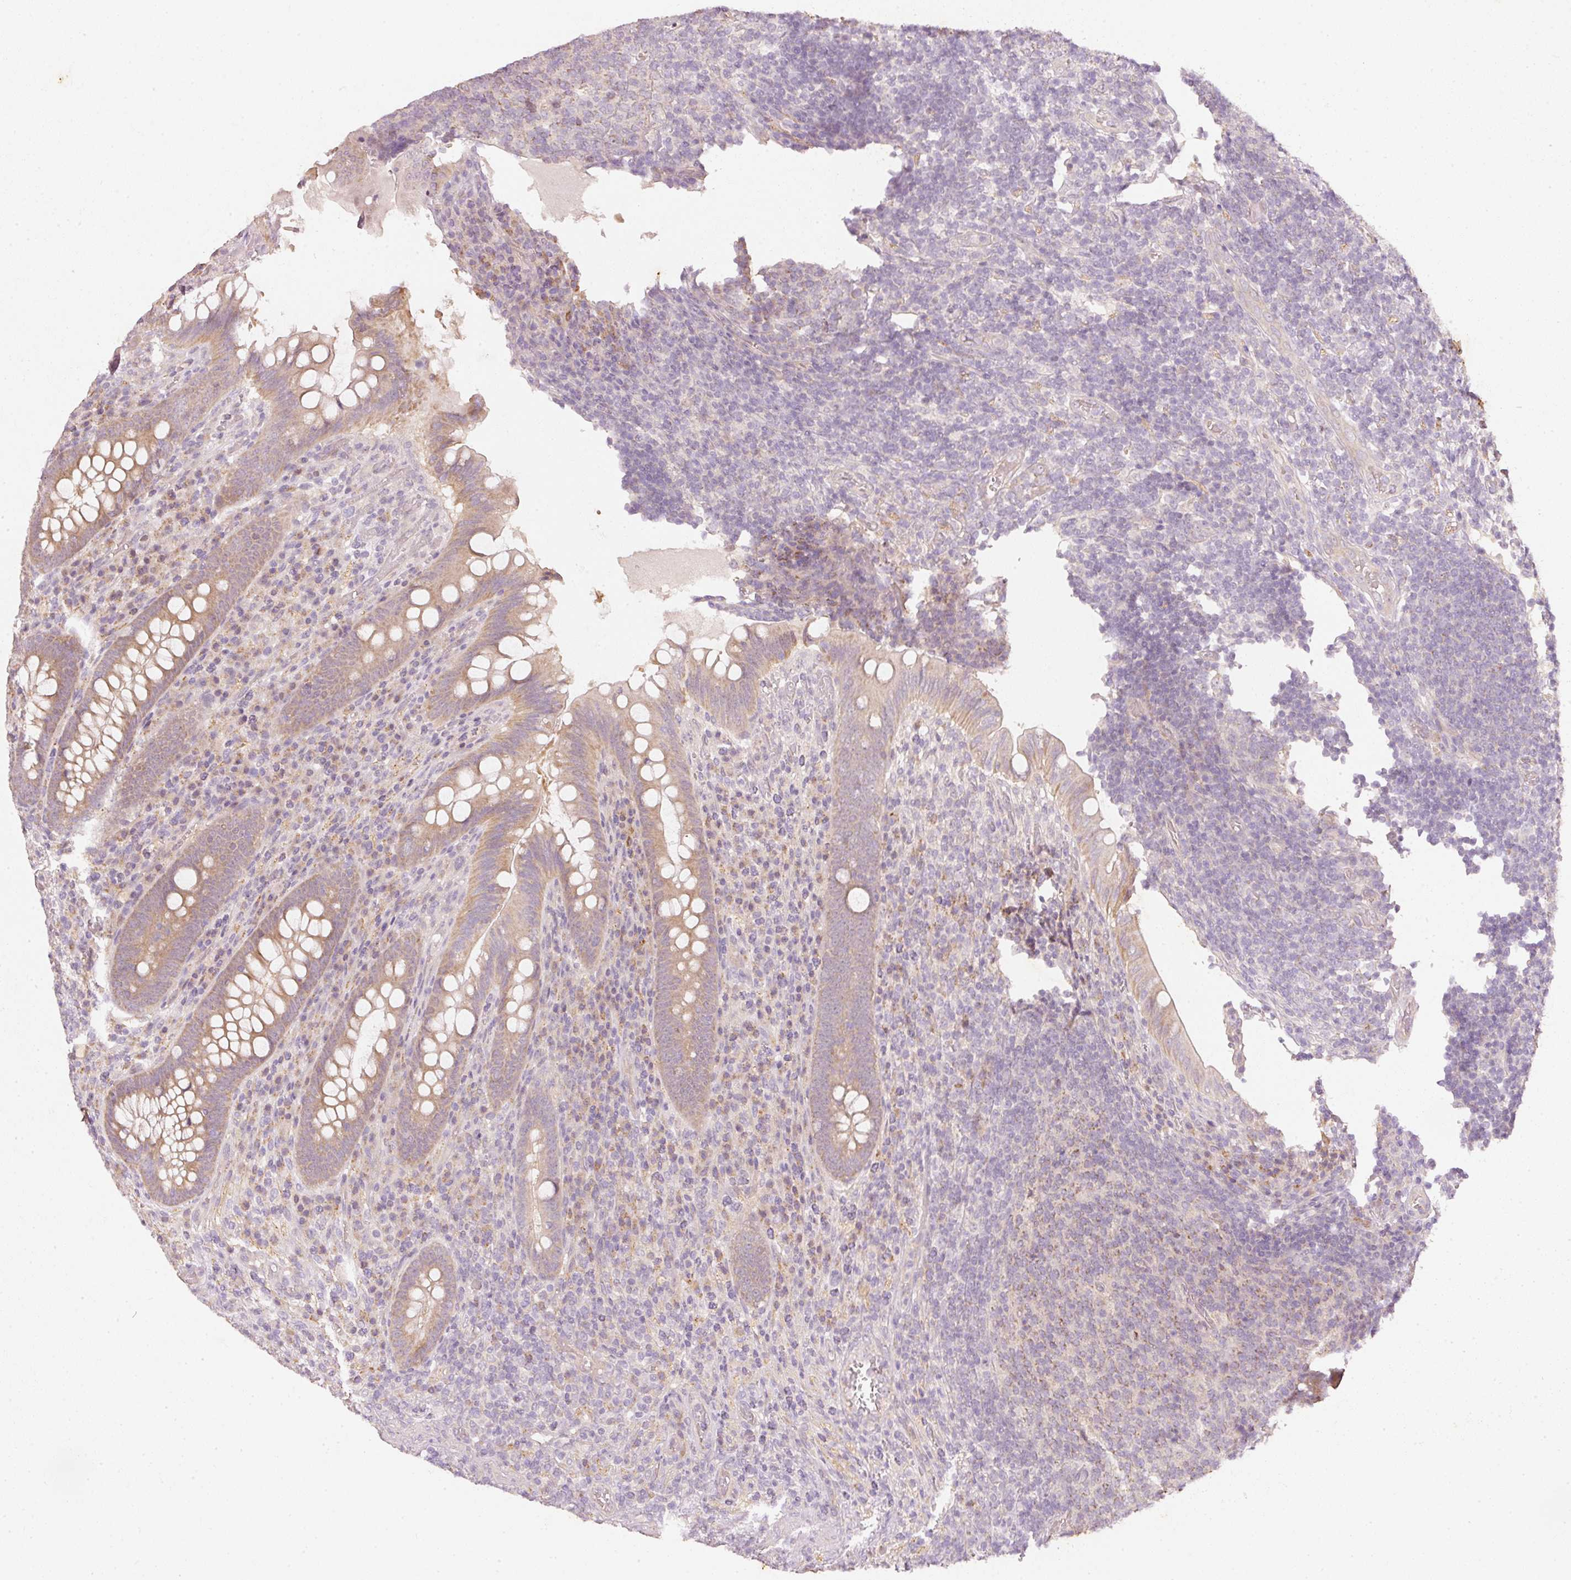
{"staining": {"intensity": "weak", "quantity": ">75%", "location": "cytoplasmic/membranous"}, "tissue": "appendix", "cell_type": "Glandular cells", "image_type": "normal", "snomed": [{"axis": "morphology", "description": "Normal tissue, NOS"}, {"axis": "topography", "description": "Appendix"}], "caption": "A brown stain labels weak cytoplasmic/membranous positivity of a protein in glandular cells of normal human appendix.", "gene": "RGL2", "patient": {"sex": "female", "age": 43}}